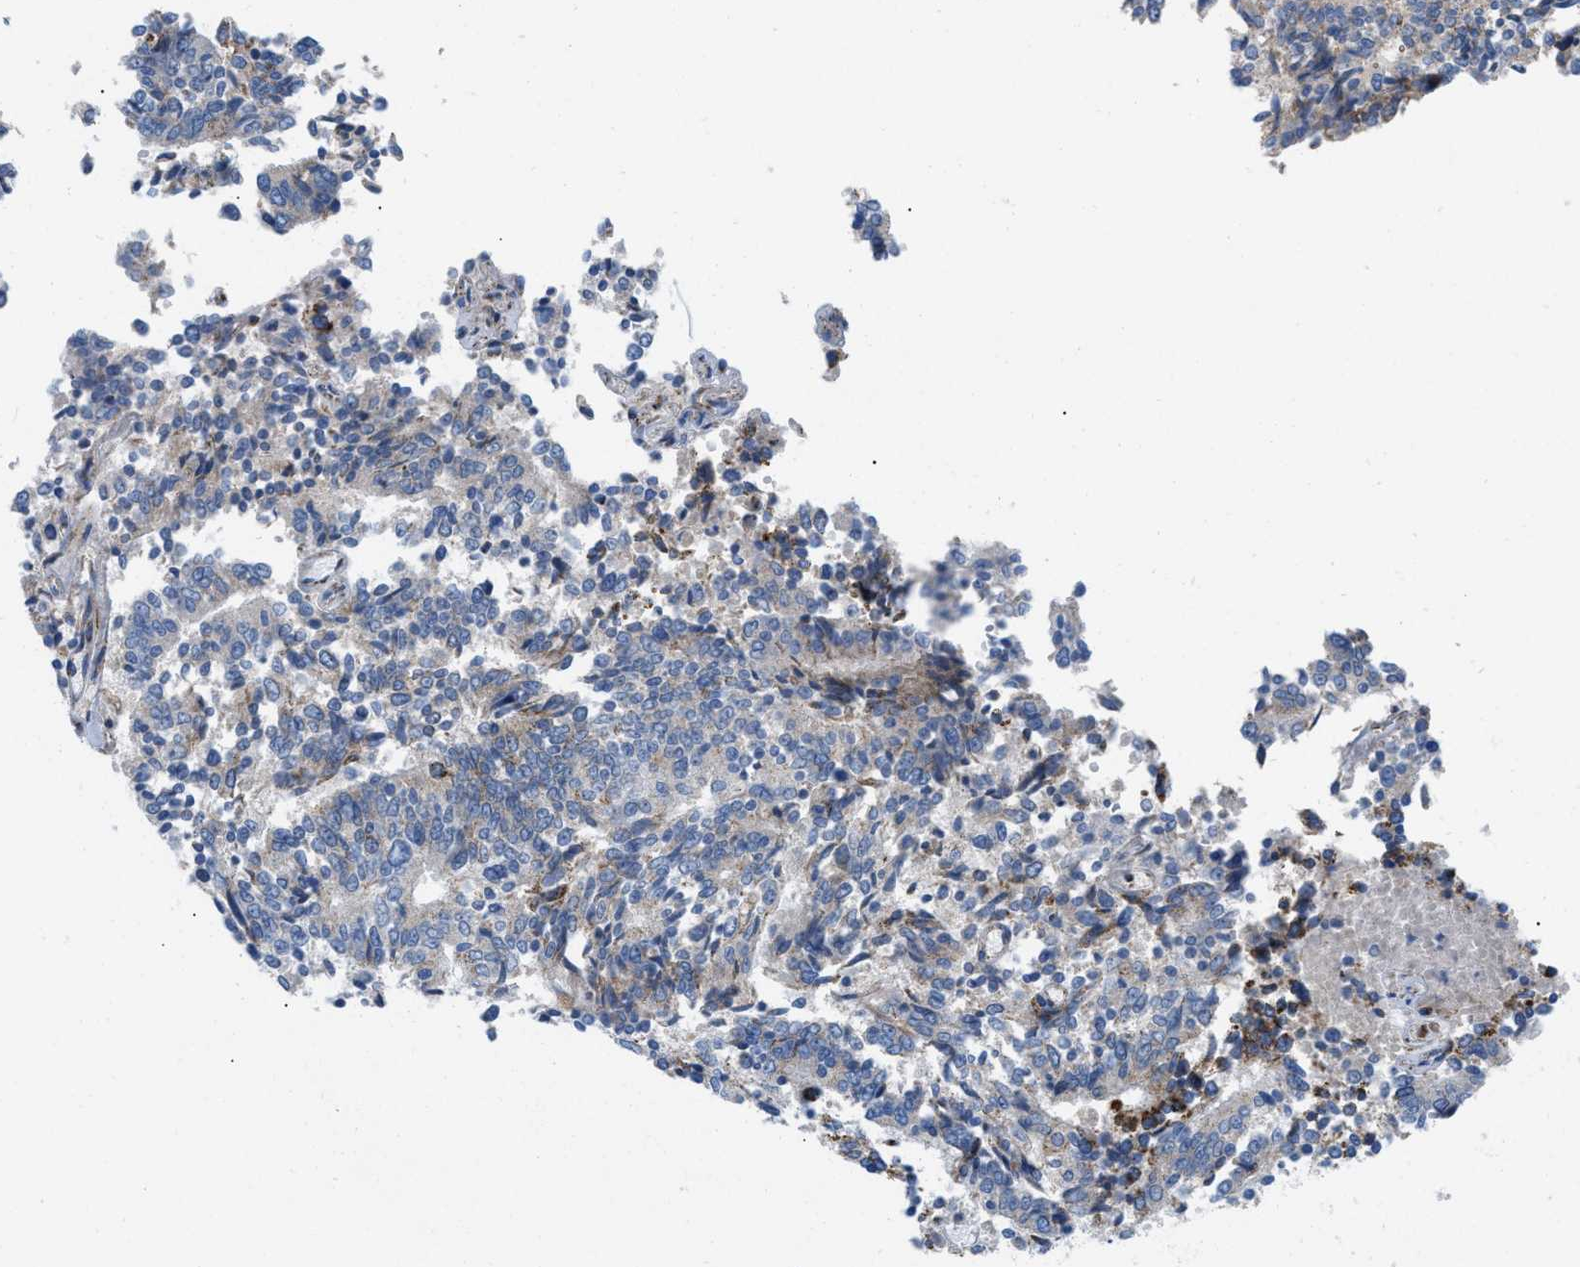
{"staining": {"intensity": "weak", "quantity": "25%-75%", "location": "cytoplasmic/membranous"}, "tissue": "prostate cancer", "cell_type": "Tumor cells", "image_type": "cancer", "snomed": [{"axis": "morphology", "description": "Normal tissue, NOS"}, {"axis": "morphology", "description": "Adenocarcinoma, High grade"}, {"axis": "topography", "description": "Prostate"}, {"axis": "topography", "description": "Seminal veicle"}], "caption": "Adenocarcinoma (high-grade) (prostate) was stained to show a protein in brown. There is low levels of weak cytoplasmic/membranous staining in approximately 25%-75% of tumor cells. The protein of interest is stained brown, and the nuclei are stained in blue (DAB (3,3'-diaminobenzidine) IHC with brightfield microscopy, high magnification).", "gene": "RBBP9", "patient": {"sex": "male", "age": 55}}